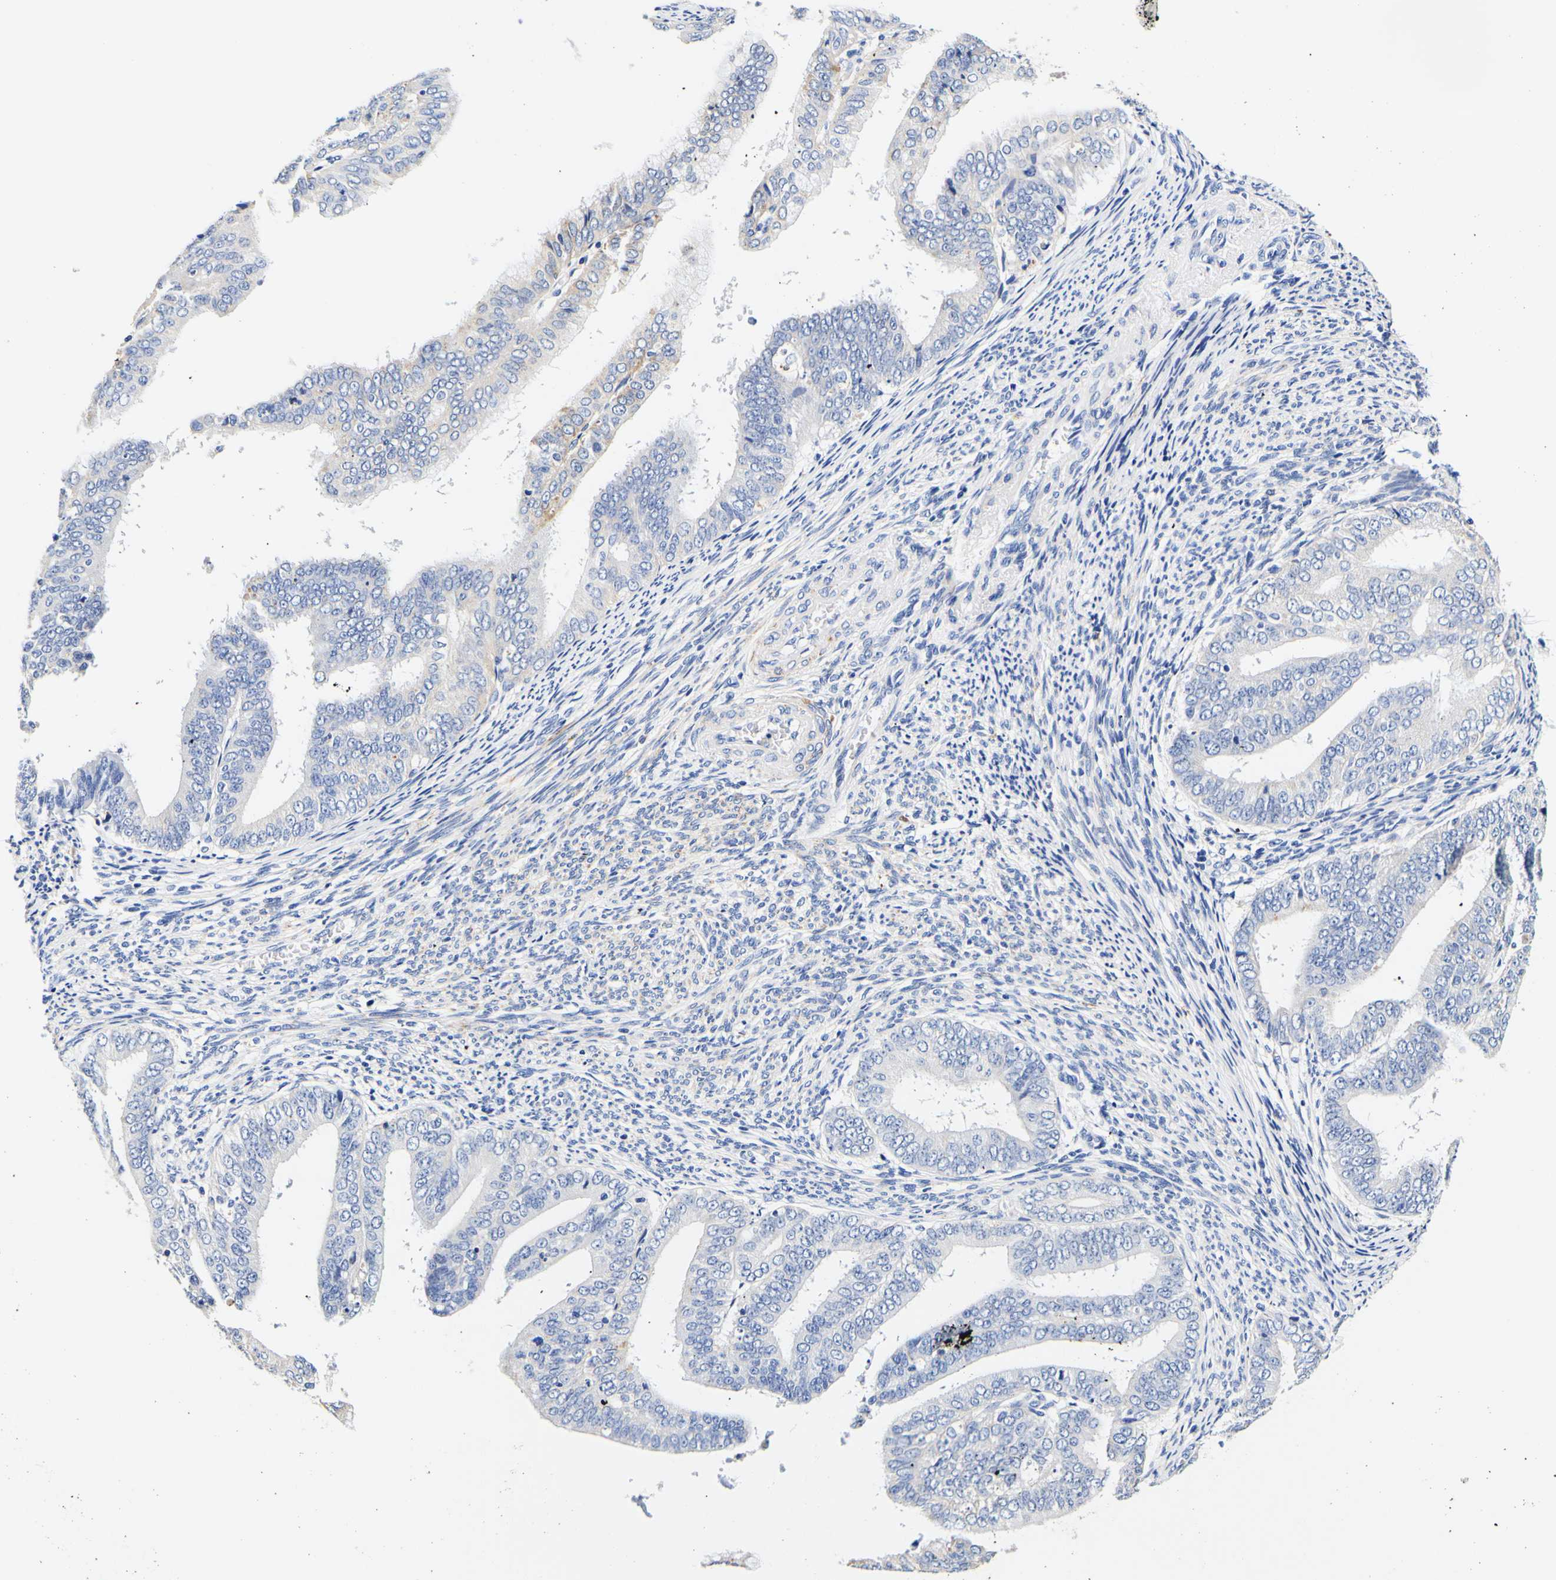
{"staining": {"intensity": "weak", "quantity": "<25%", "location": "cytoplasmic/membranous"}, "tissue": "endometrial cancer", "cell_type": "Tumor cells", "image_type": "cancer", "snomed": [{"axis": "morphology", "description": "Adenocarcinoma, NOS"}, {"axis": "topography", "description": "Endometrium"}], "caption": "This is a image of IHC staining of adenocarcinoma (endometrial), which shows no staining in tumor cells.", "gene": "CAMK4", "patient": {"sex": "female", "age": 63}}